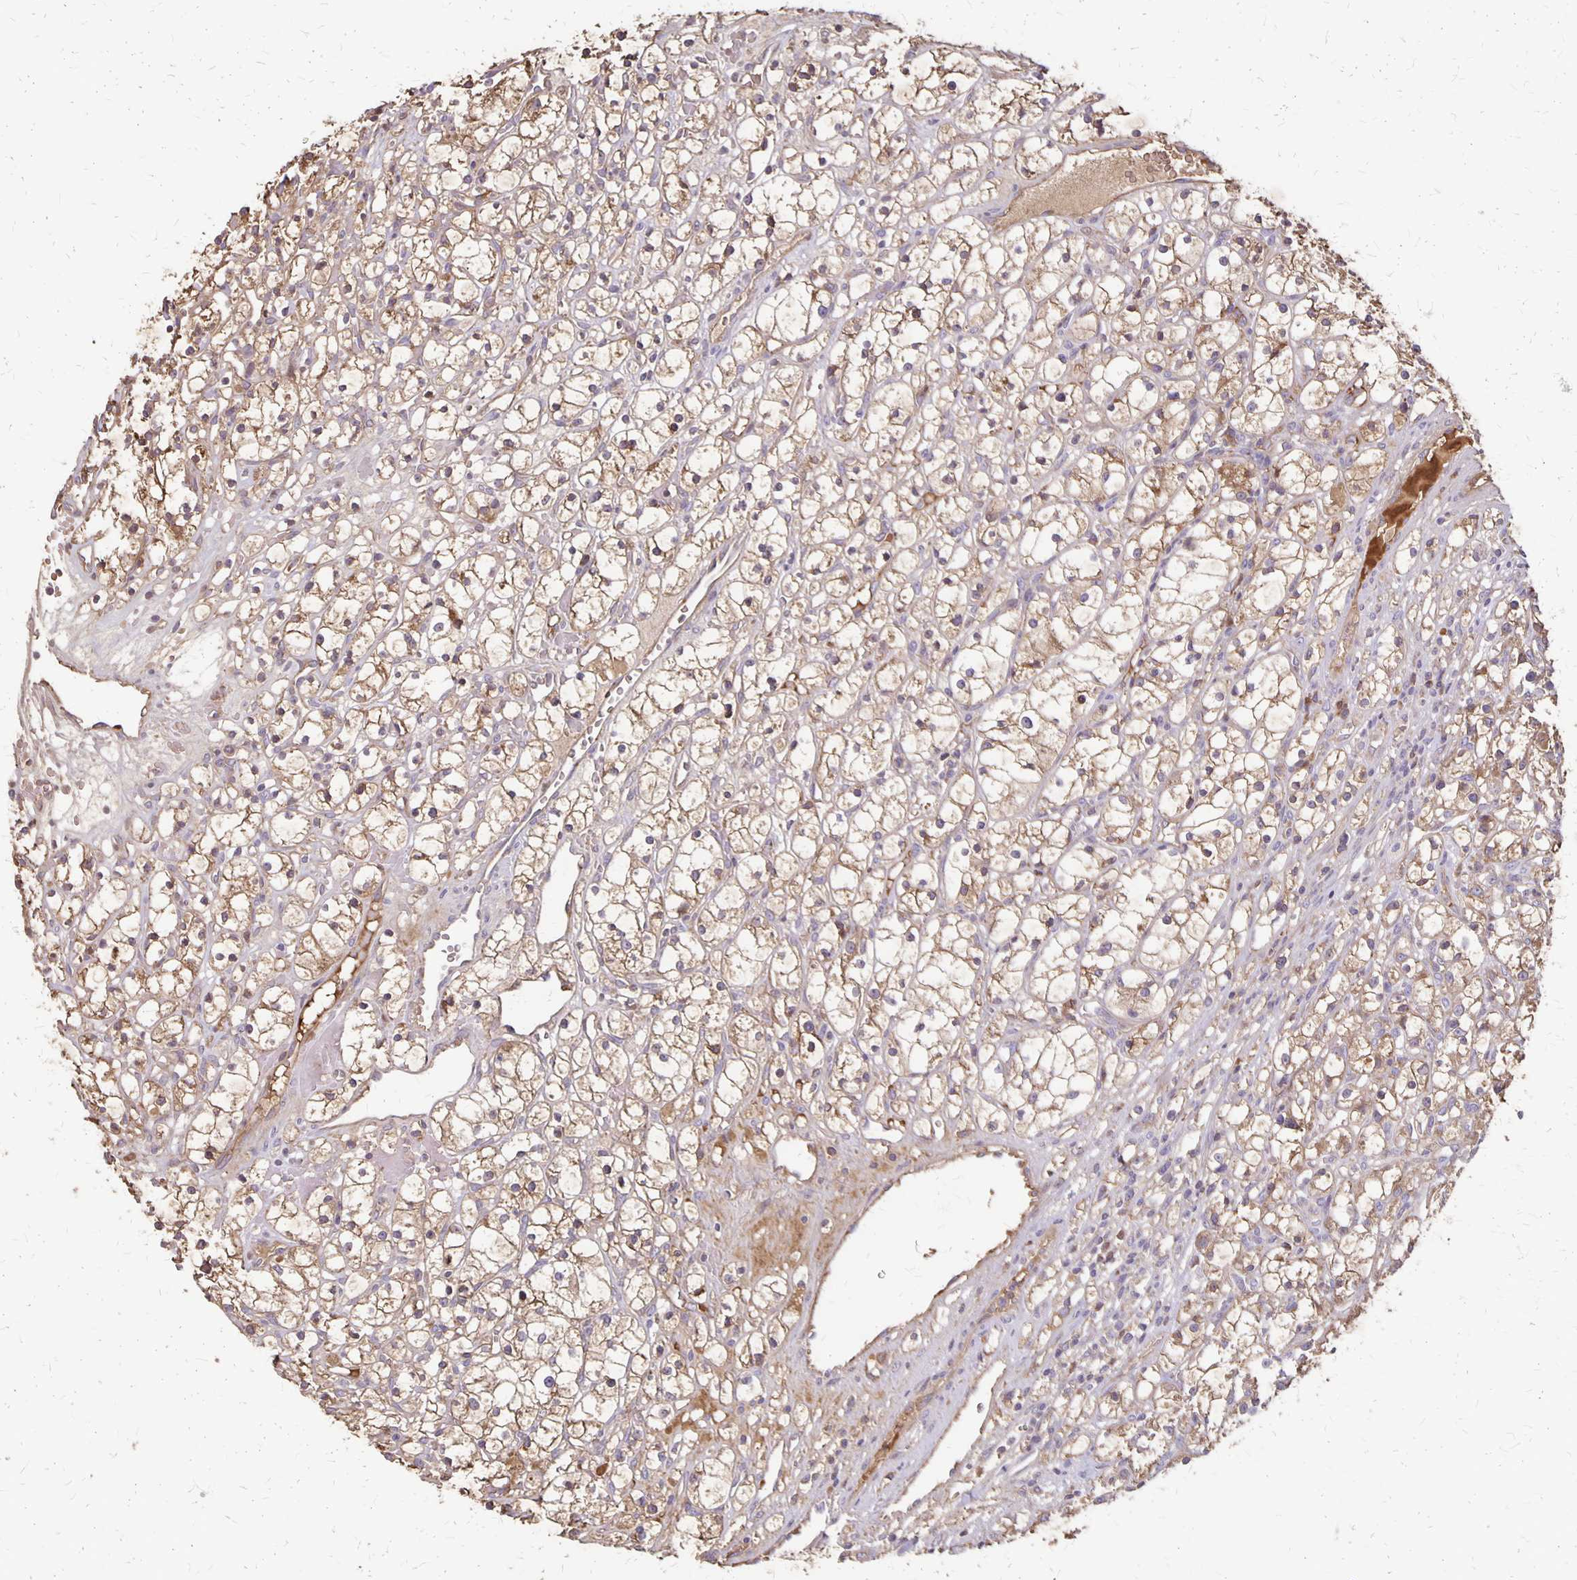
{"staining": {"intensity": "weak", "quantity": ">75%", "location": "cytoplasmic/membranous"}, "tissue": "renal cancer", "cell_type": "Tumor cells", "image_type": "cancer", "snomed": [{"axis": "morphology", "description": "Adenocarcinoma, NOS"}, {"axis": "topography", "description": "Kidney"}], "caption": "Immunohistochemical staining of human renal cancer (adenocarcinoma) demonstrates weak cytoplasmic/membranous protein positivity in about >75% of tumor cells. (brown staining indicates protein expression, while blue staining denotes nuclei).", "gene": "PROM2", "patient": {"sex": "female", "age": 59}}